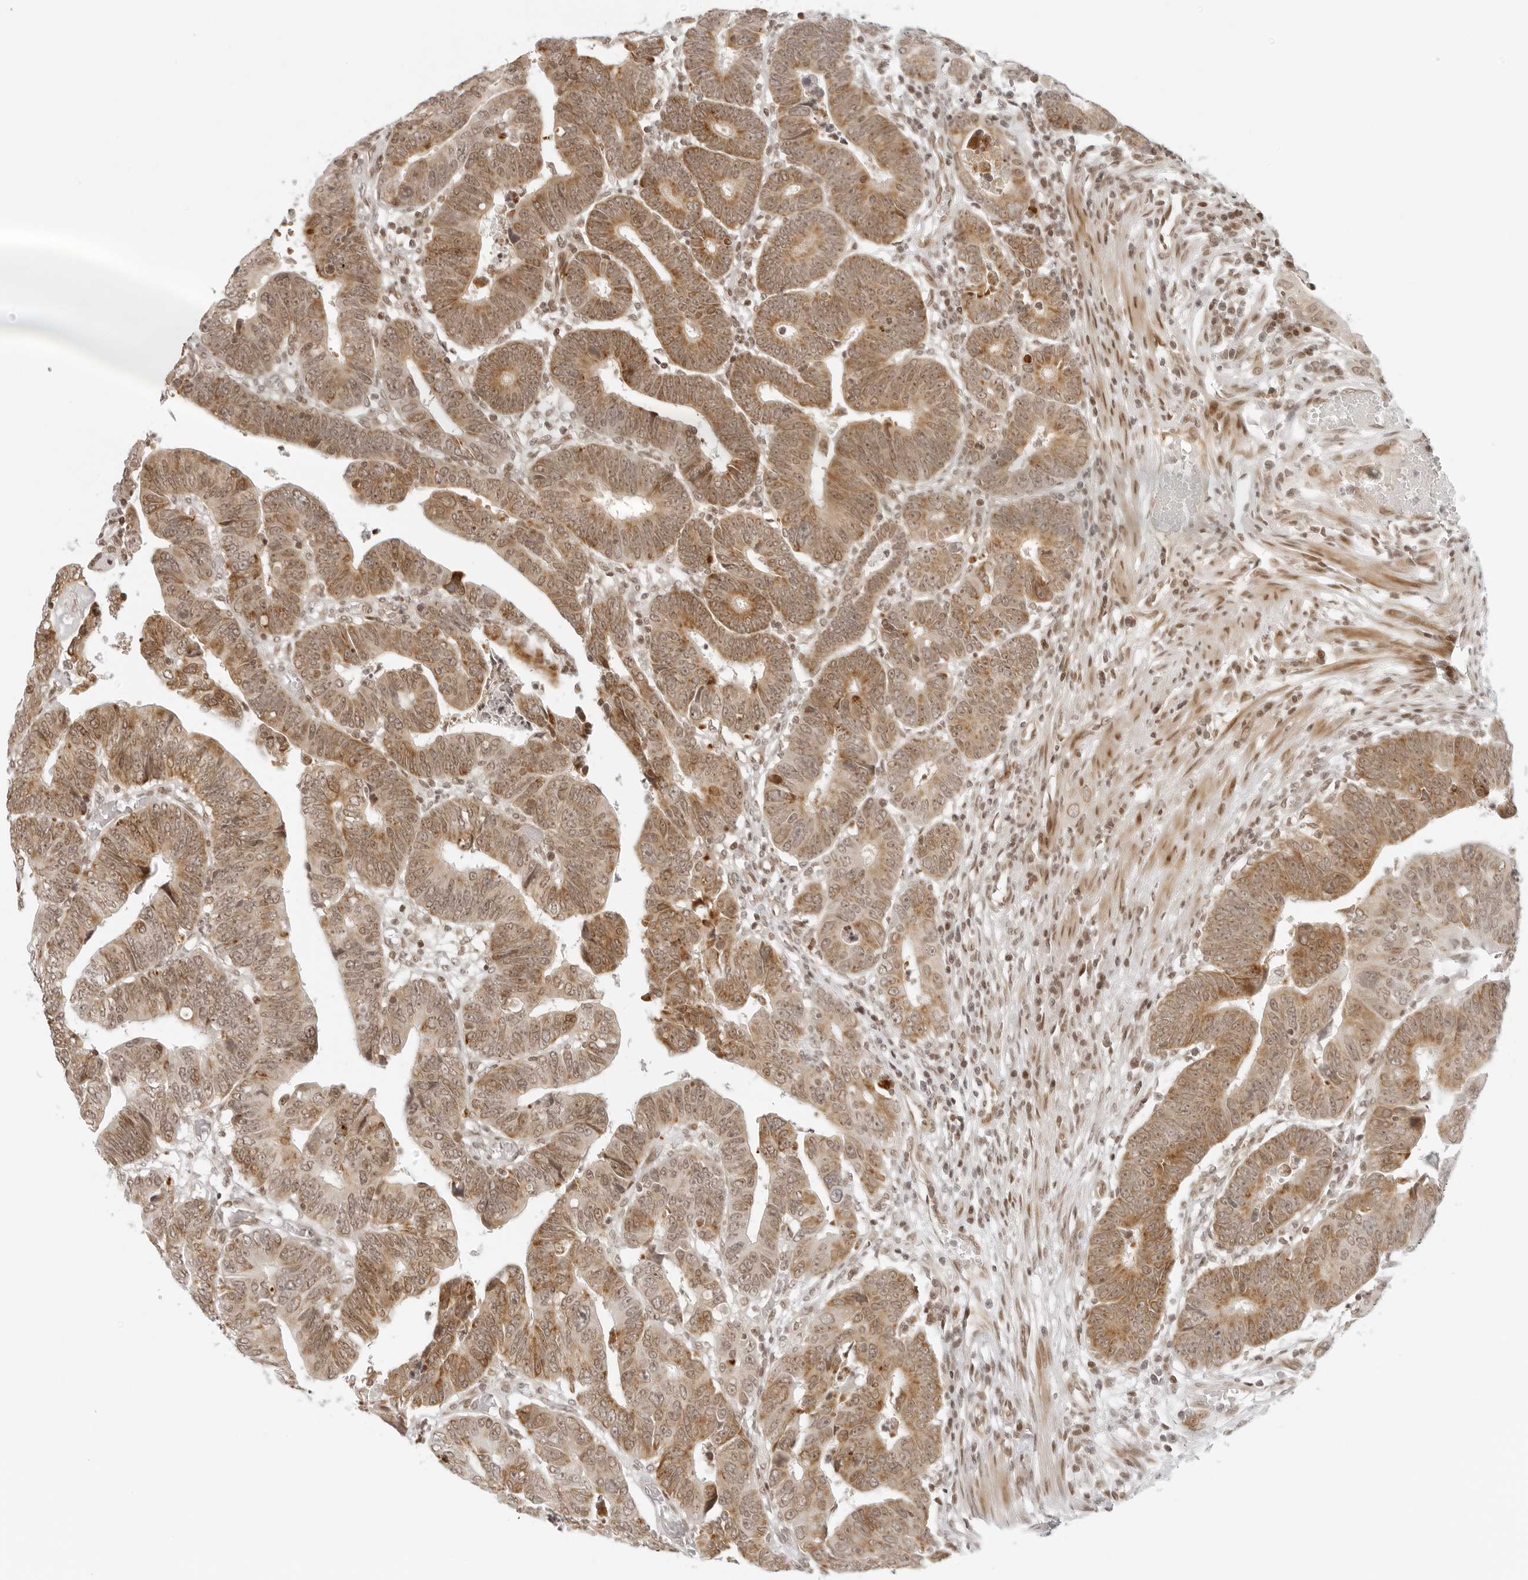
{"staining": {"intensity": "moderate", "quantity": ">75%", "location": "cytoplasmic/membranous,nuclear"}, "tissue": "colorectal cancer", "cell_type": "Tumor cells", "image_type": "cancer", "snomed": [{"axis": "morphology", "description": "Adenocarcinoma, NOS"}, {"axis": "topography", "description": "Rectum"}], "caption": "DAB immunohistochemical staining of human adenocarcinoma (colorectal) reveals moderate cytoplasmic/membranous and nuclear protein staining in about >75% of tumor cells.", "gene": "ZNF407", "patient": {"sex": "female", "age": 65}}